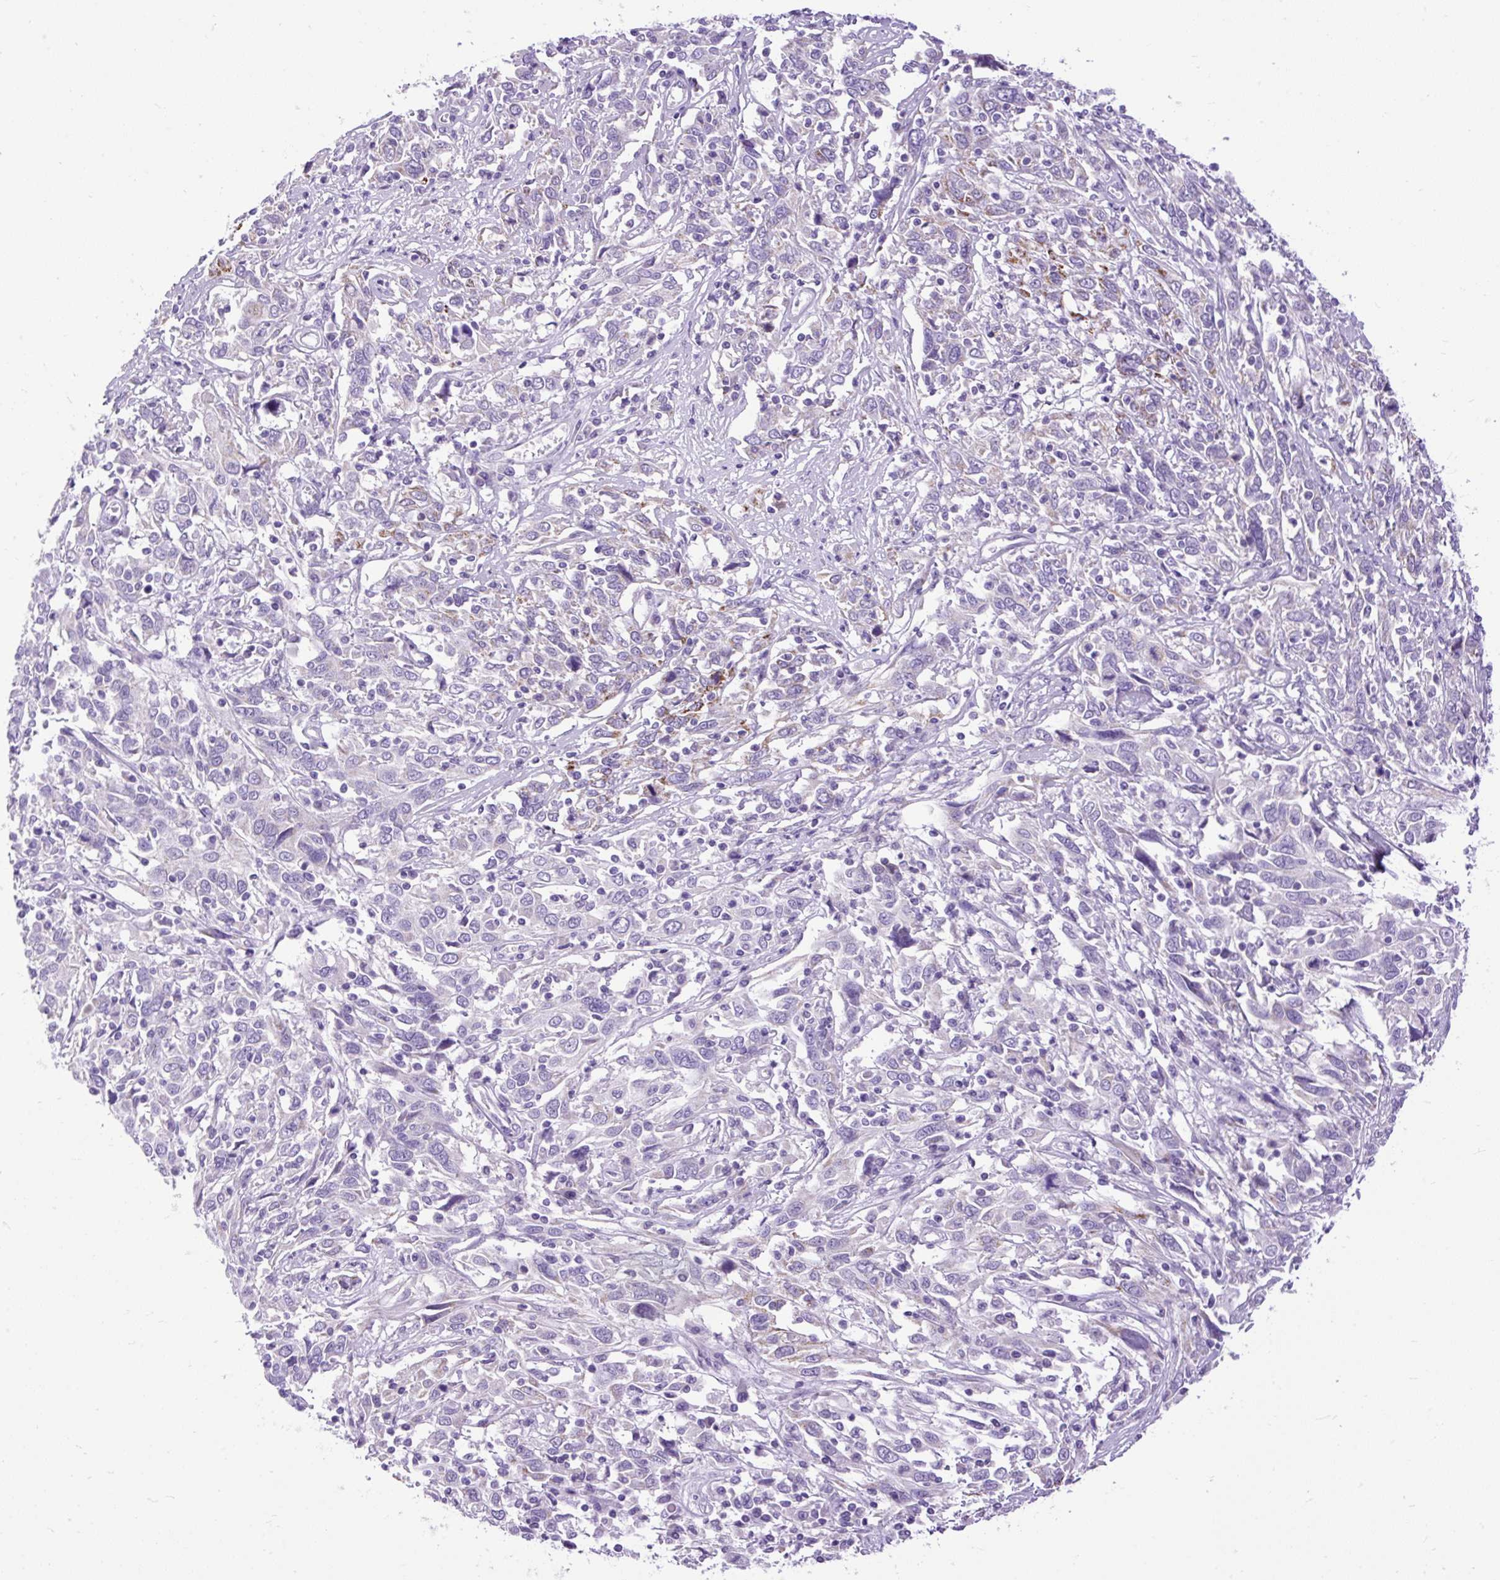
{"staining": {"intensity": "moderate", "quantity": "<25%", "location": "cytoplasmic/membranous"}, "tissue": "cervical cancer", "cell_type": "Tumor cells", "image_type": "cancer", "snomed": [{"axis": "morphology", "description": "Squamous cell carcinoma, NOS"}, {"axis": "topography", "description": "Cervix"}], "caption": "Immunohistochemical staining of human cervical squamous cell carcinoma shows low levels of moderate cytoplasmic/membranous protein staining in about <25% of tumor cells.", "gene": "ZNF256", "patient": {"sex": "female", "age": 46}}